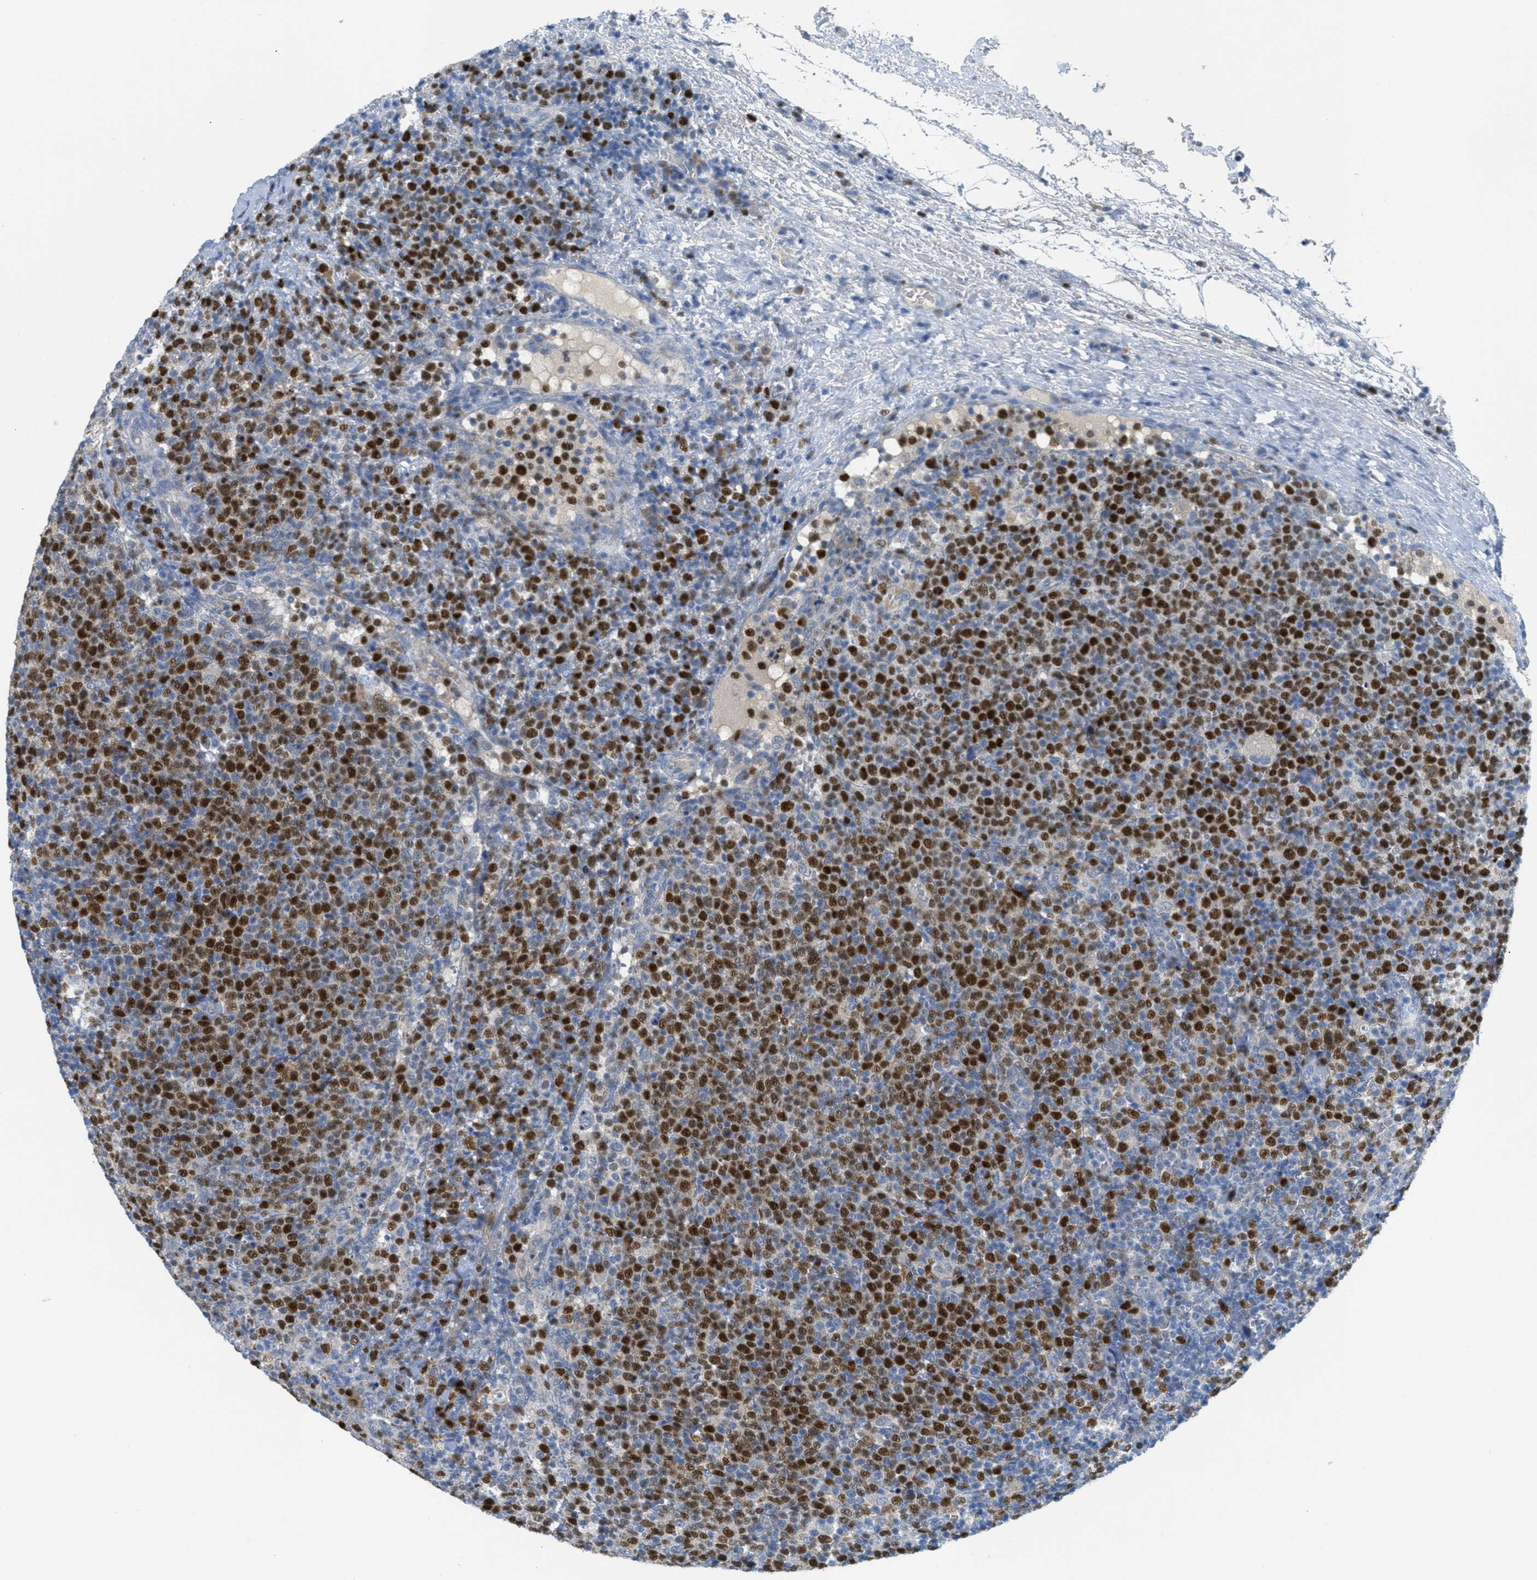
{"staining": {"intensity": "moderate", "quantity": ">75%", "location": "nuclear"}, "tissue": "lymphoma", "cell_type": "Tumor cells", "image_type": "cancer", "snomed": [{"axis": "morphology", "description": "Malignant lymphoma, non-Hodgkin's type, High grade"}, {"axis": "topography", "description": "Lymph node"}], "caption": "High-magnification brightfield microscopy of lymphoma stained with DAB (brown) and counterstained with hematoxylin (blue). tumor cells exhibit moderate nuclear positivity is seen in about>75% of cells.", "gene": "ORC6", "patient": {"sex": "male", "age": 61}}